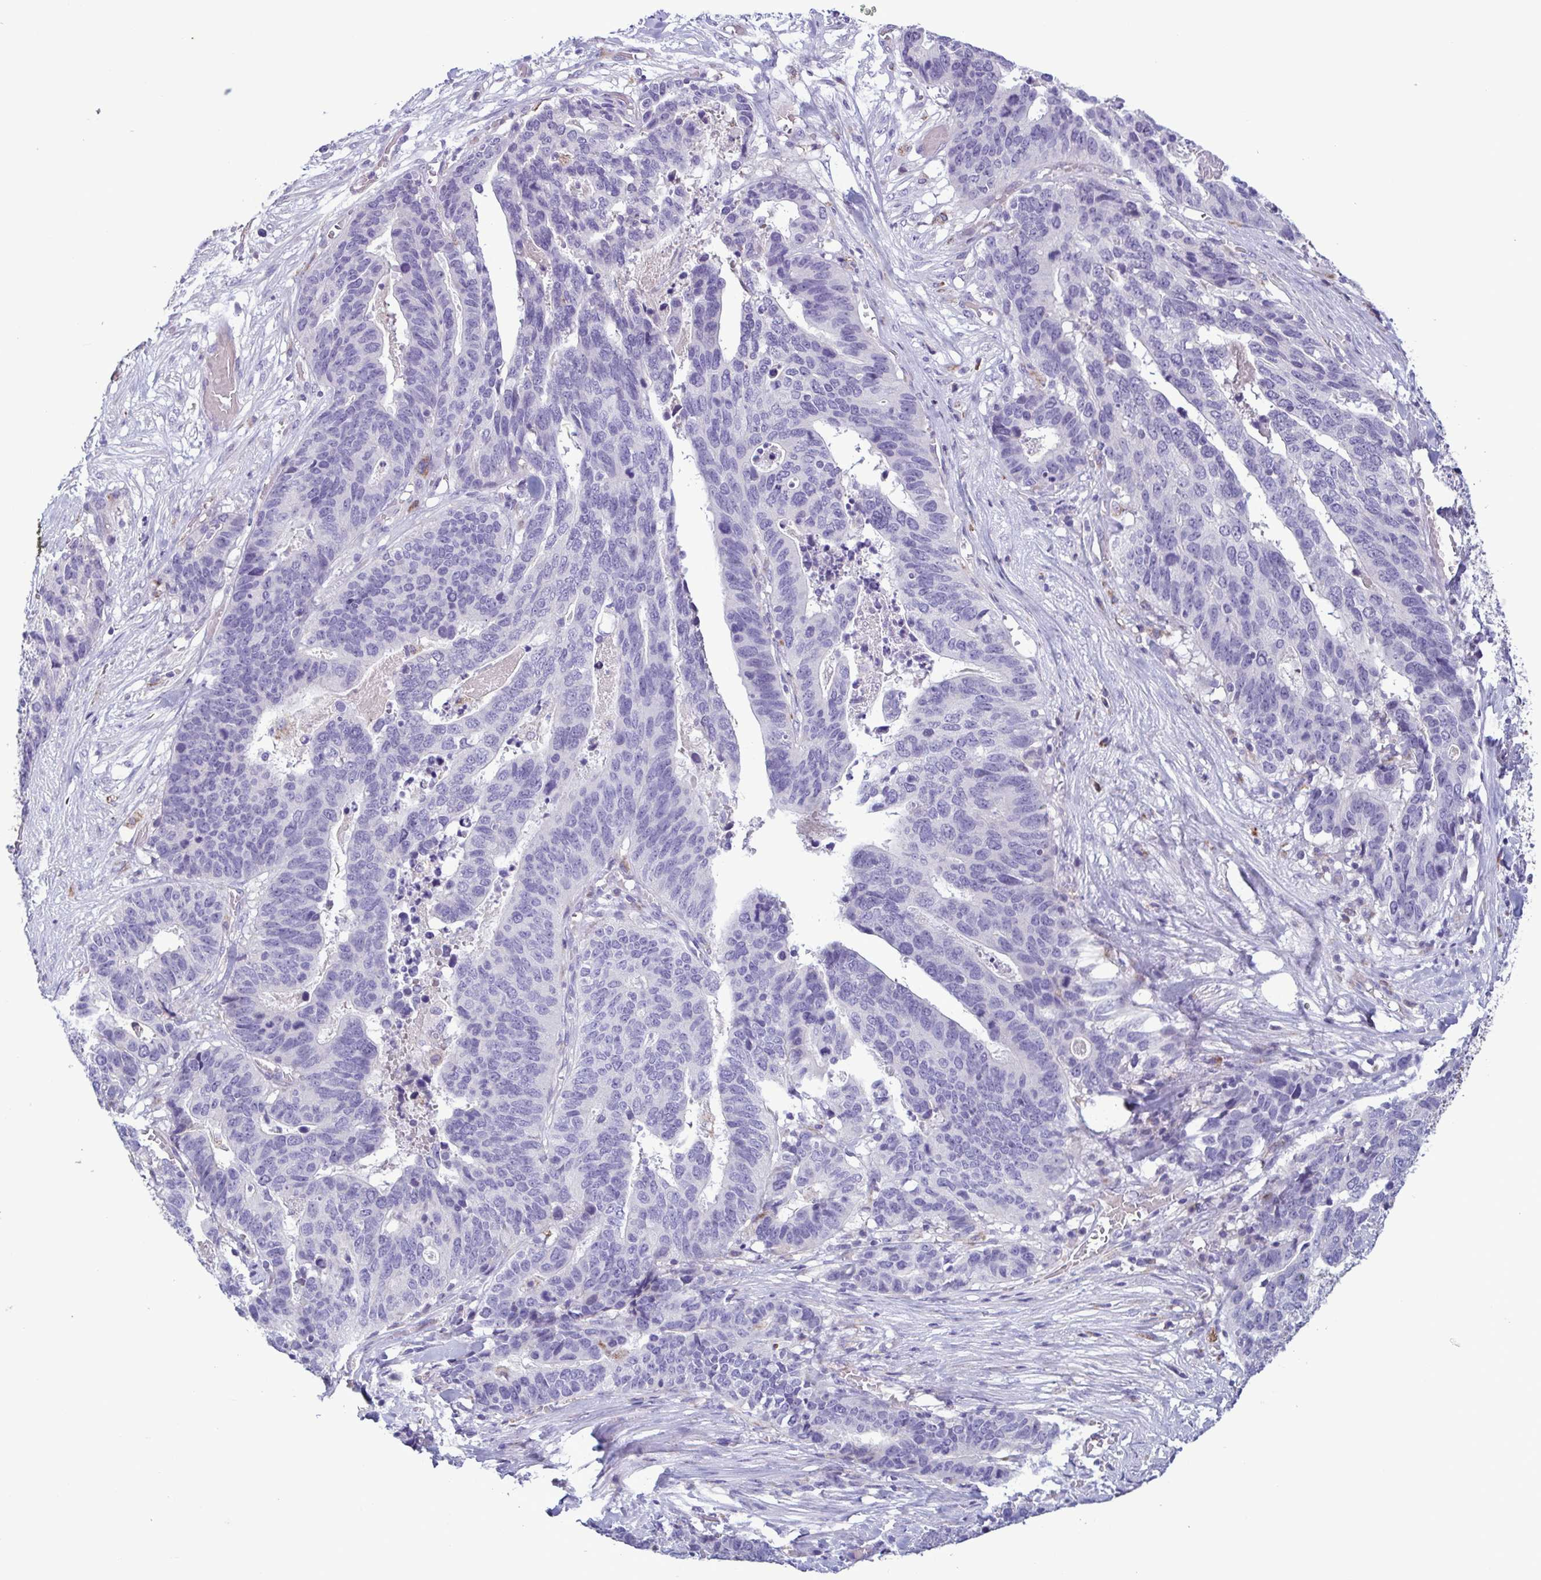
{"staining": {"intensity": "negative", "quantity": "none", "location": "none"}, "tissue": "stomach cancer", "cell_type": "Tumor cells", "image_type": "cancer", "snomed": [{"axis": "morphology", "description": "Adenocarcinoma, NOS"}, {"axis": "topography", "description": "Stomach, upper"}], "caption": "High power microscopy image of an IHC micrograph of stomach cancer (adenocarcinoma), revealing no significant positivity in tumor cells.", "gene": "F13B", "patient": {"sex": "female", "age": 67}}